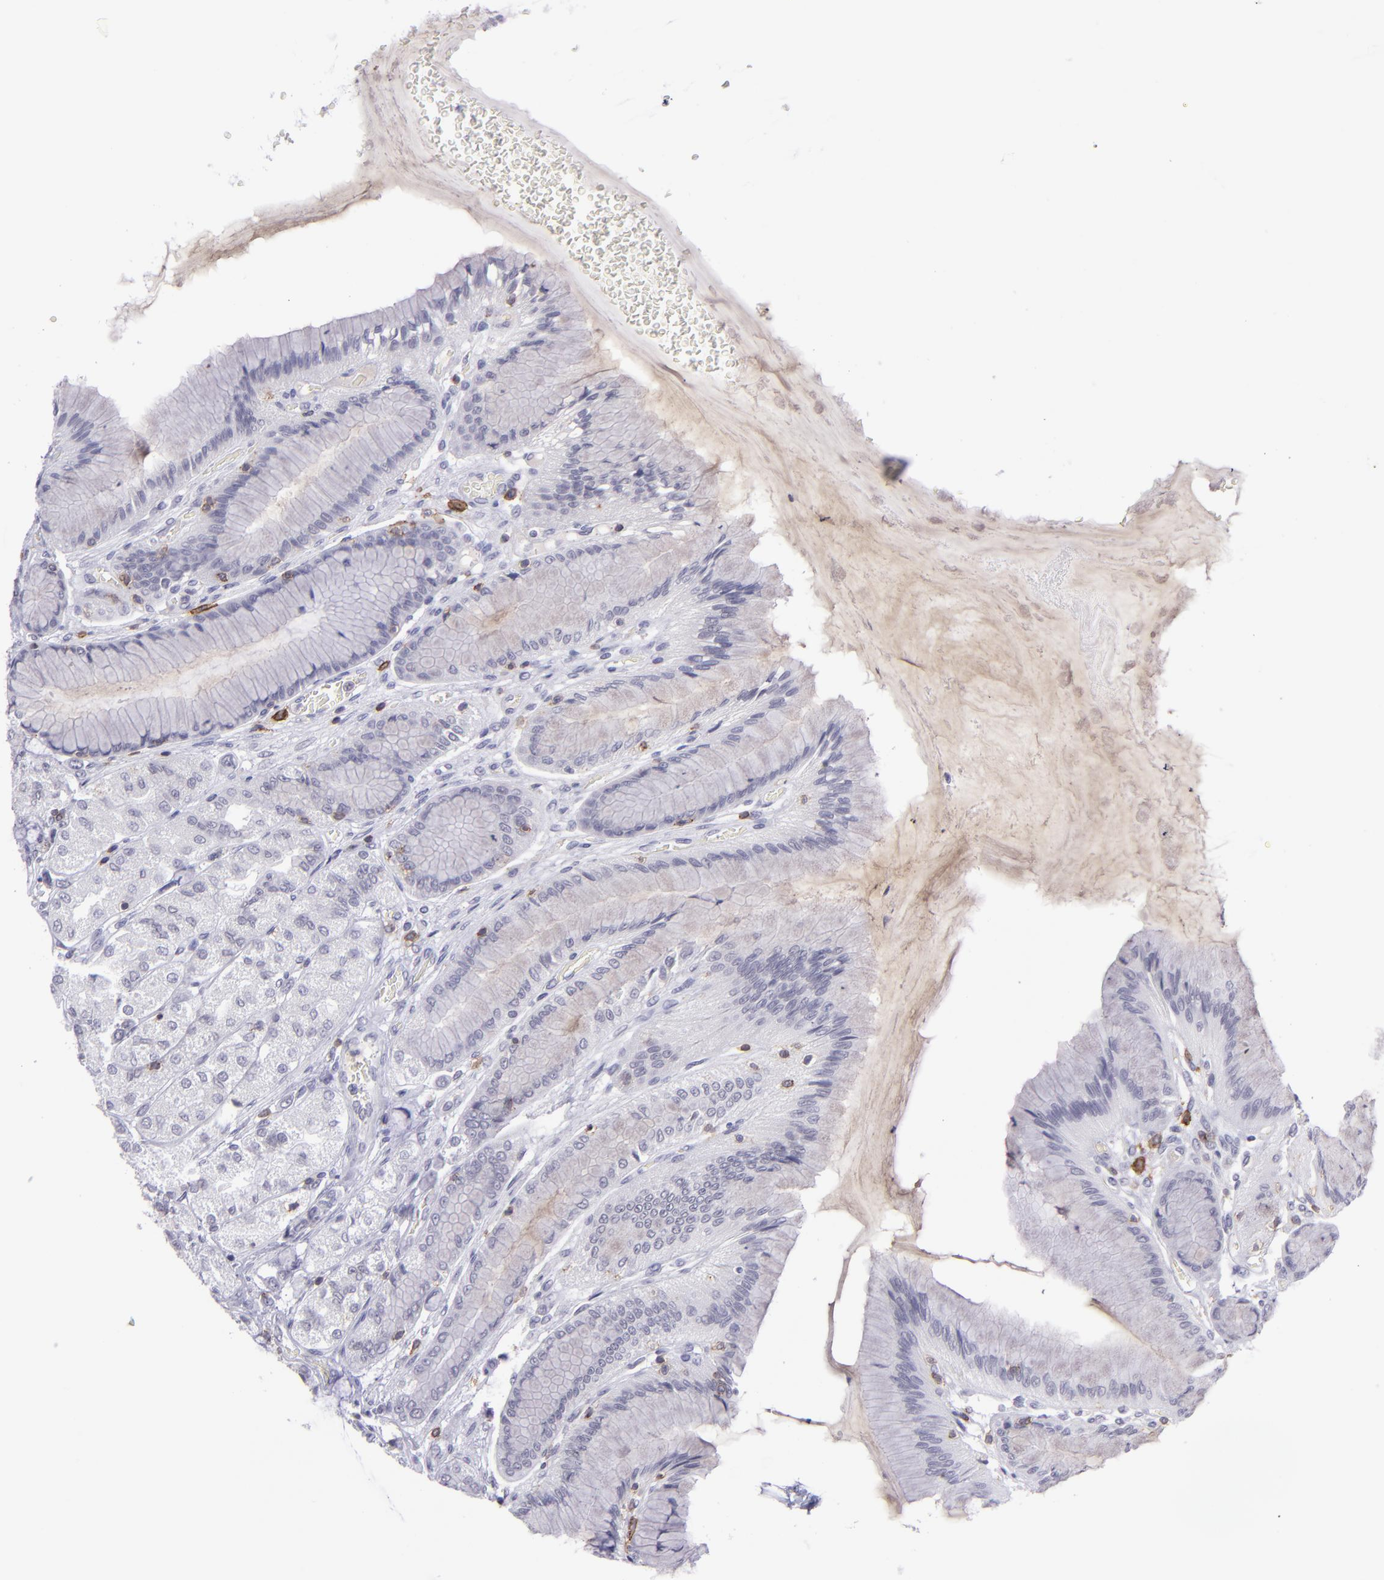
{"staining": {"intensity": "negative", "quantity": "none", "location": "none"}, "tissue": "stomach", "cell_type": "Glandular cells", "image_type": "normal", "snomed": [{"axis": "morphology", "description": "Normal tissue, NOS"}, {"axis": "morphology", "description": "Adenocarcinoma, NOS"}, {"axis": "topography", "description": "Stomach"}, {"axis": "topography", "description": "Stomach, lower"}], "caption": "This micrograph is of unremarkable stomach stained with immunohistochemistry to label a protein in brown with the nuclei are counter-stained blue. There is no expression in glandular cells.", "gene": "CD48", "patient": {"sex": "female", "age": 65}}